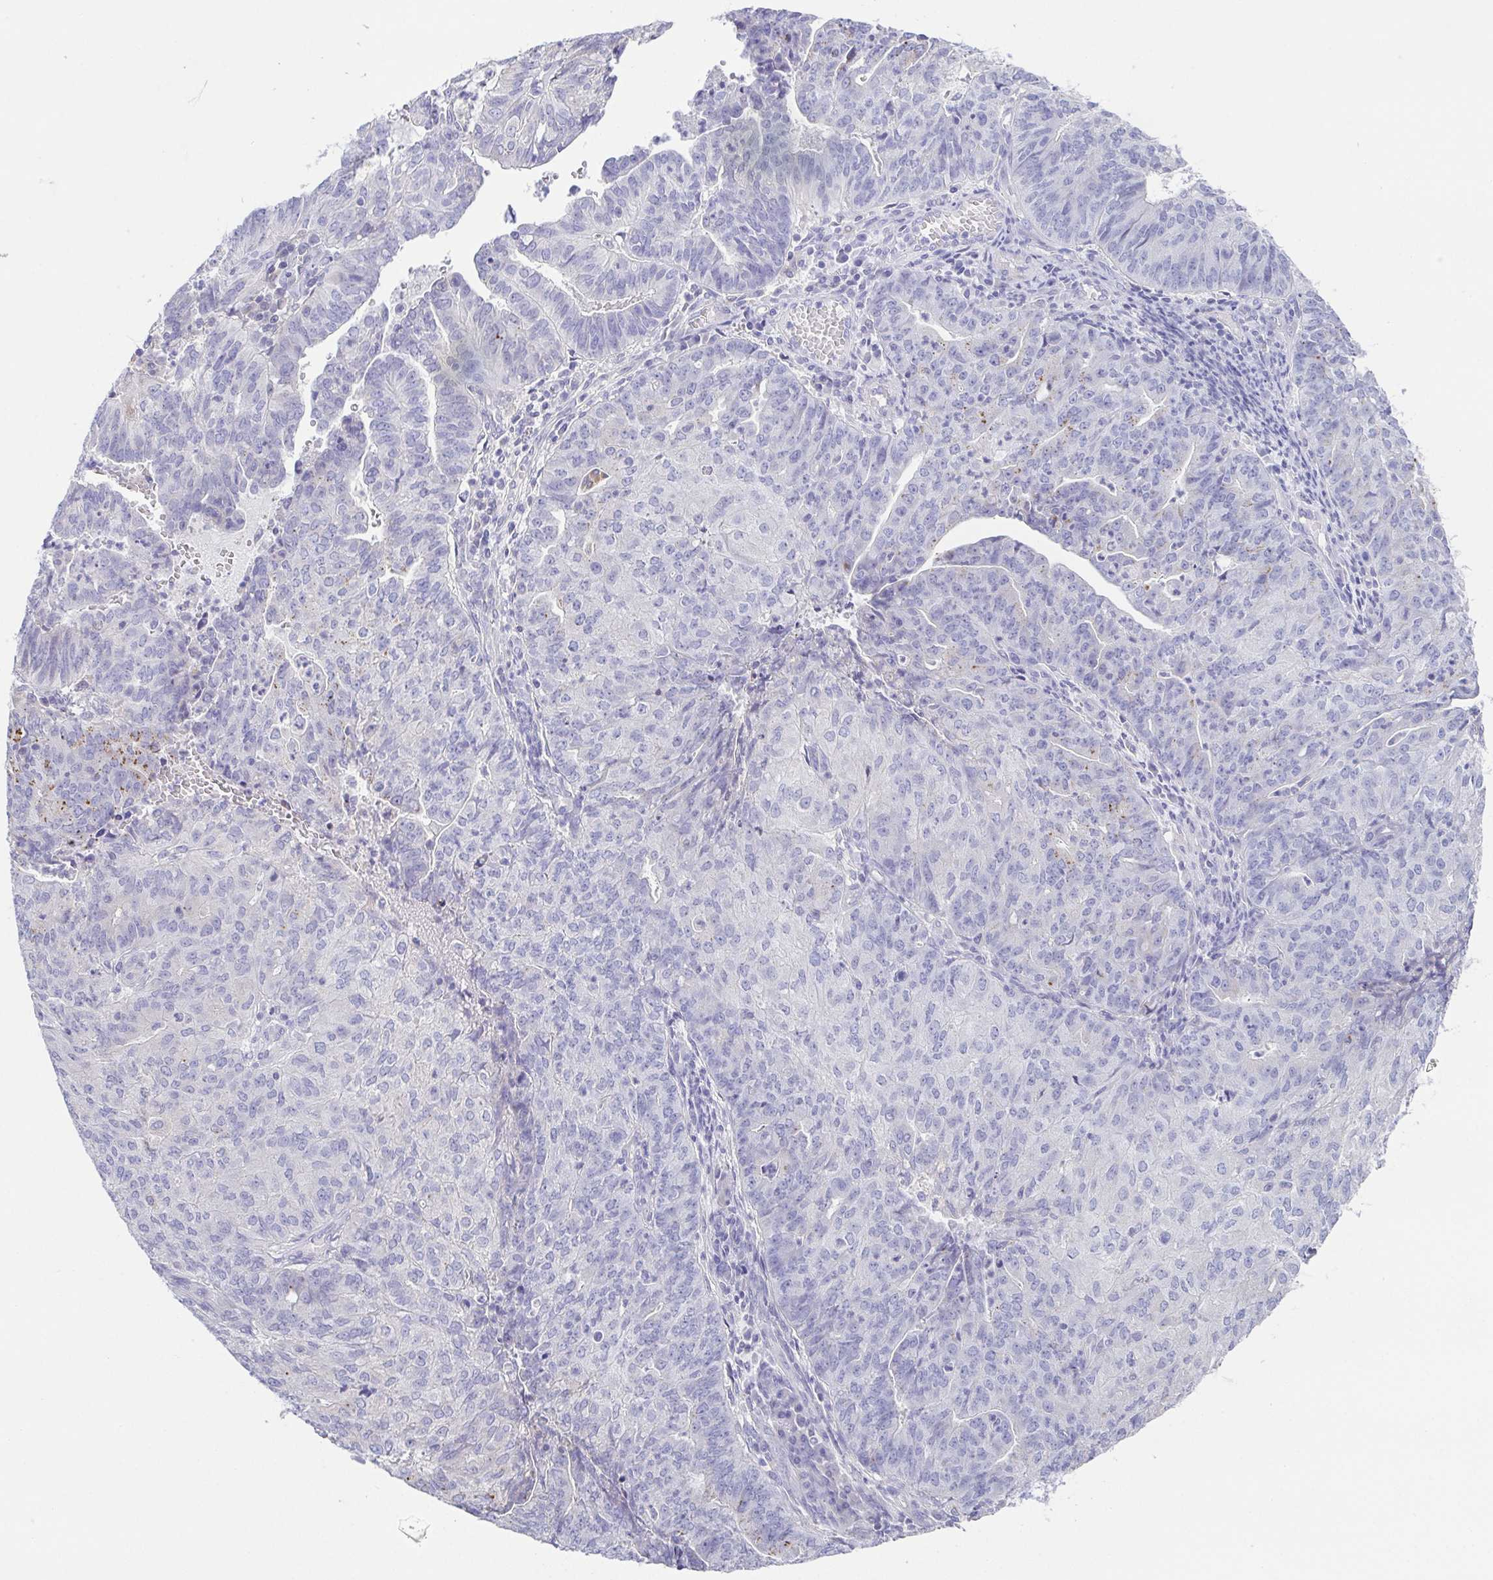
{"staining": {"intensity": "negative", "quantity": "none", "location": "none"}, "tissue": "endometrial cancer", "cell_type": "Tumor cells", "image_type": "cancer", "snomed": [{"axis": "morphology", "description": "Adenocarcinoma, NOS"}, {"axis": "topography", "description": "Endometrium"}], "caption": "An immunohistochemistry histopathology image of endometrial adenocarcinoma is shown. There is no staining in tumor cells of endometrial adenocarcinoma.", "gene": "PKDREJ", "patient": {"sex": "female", "age": 82}}